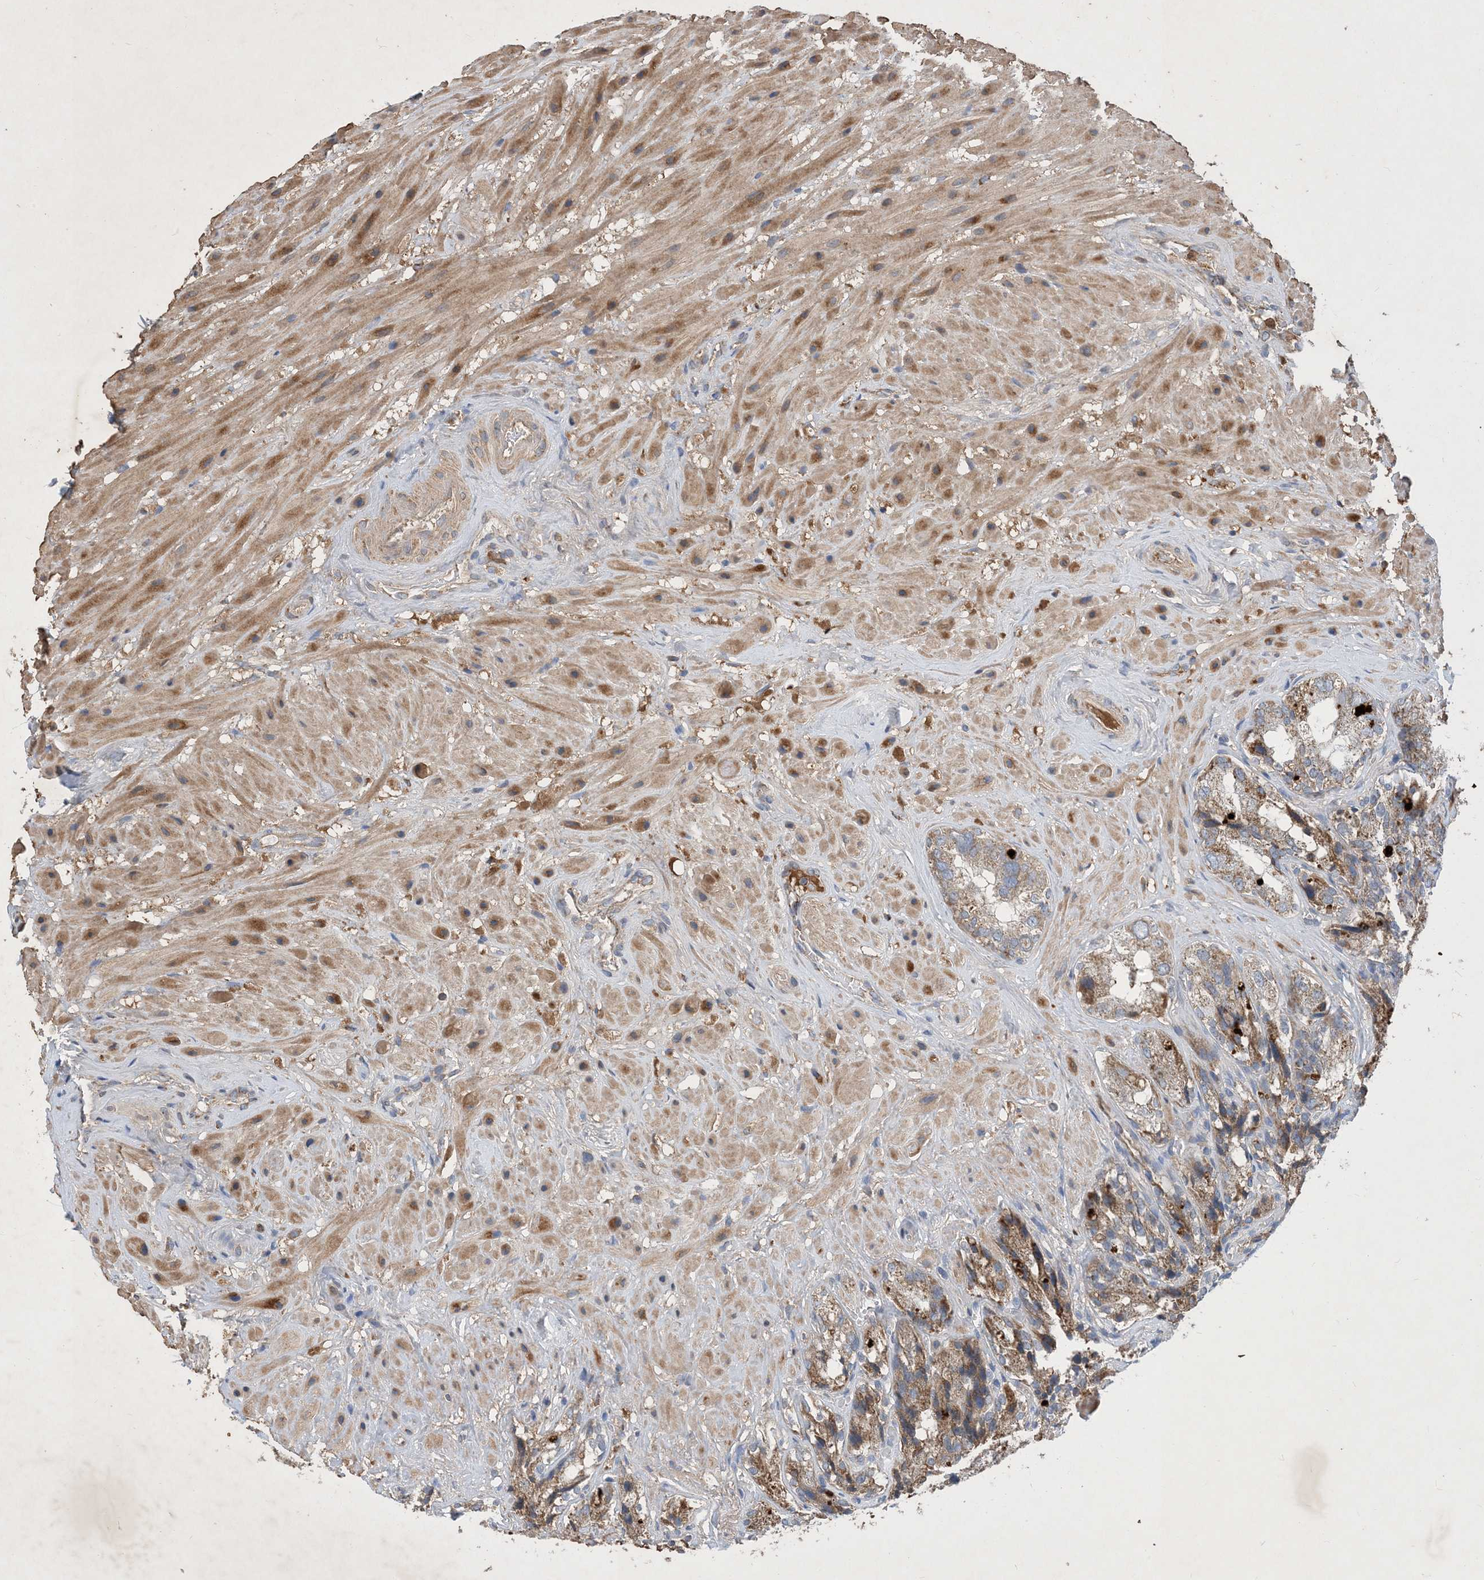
{"staining": {"intensity": "moderate", "quantity": ">75%", "location": "cytoplasmic/membranous"}, "tissue": "seminal vesicle", "cell_type": "Glandular cells", "image_type": "normal", "snomed": [{"axis": "morphology", "description": "Normal tissue, NOS"}, {"axis": "topography", "description": "Seminal veicle"}, {"axis": "topography", "description": "Peripheral nerve tissue"}], "caption": "A medium amount of moderate cytoplasmic/membranous staining is seen in about >75% of glandular cells in unremarkable seminal vesicle. (Stains: DAB (3,3'-diaminobenzidine) in brown, nuclei in blue, Microscopy: brightfield microscopy at high magnification).", "gene": "STK19", "patient": {"sex": "male", "age": 63}}